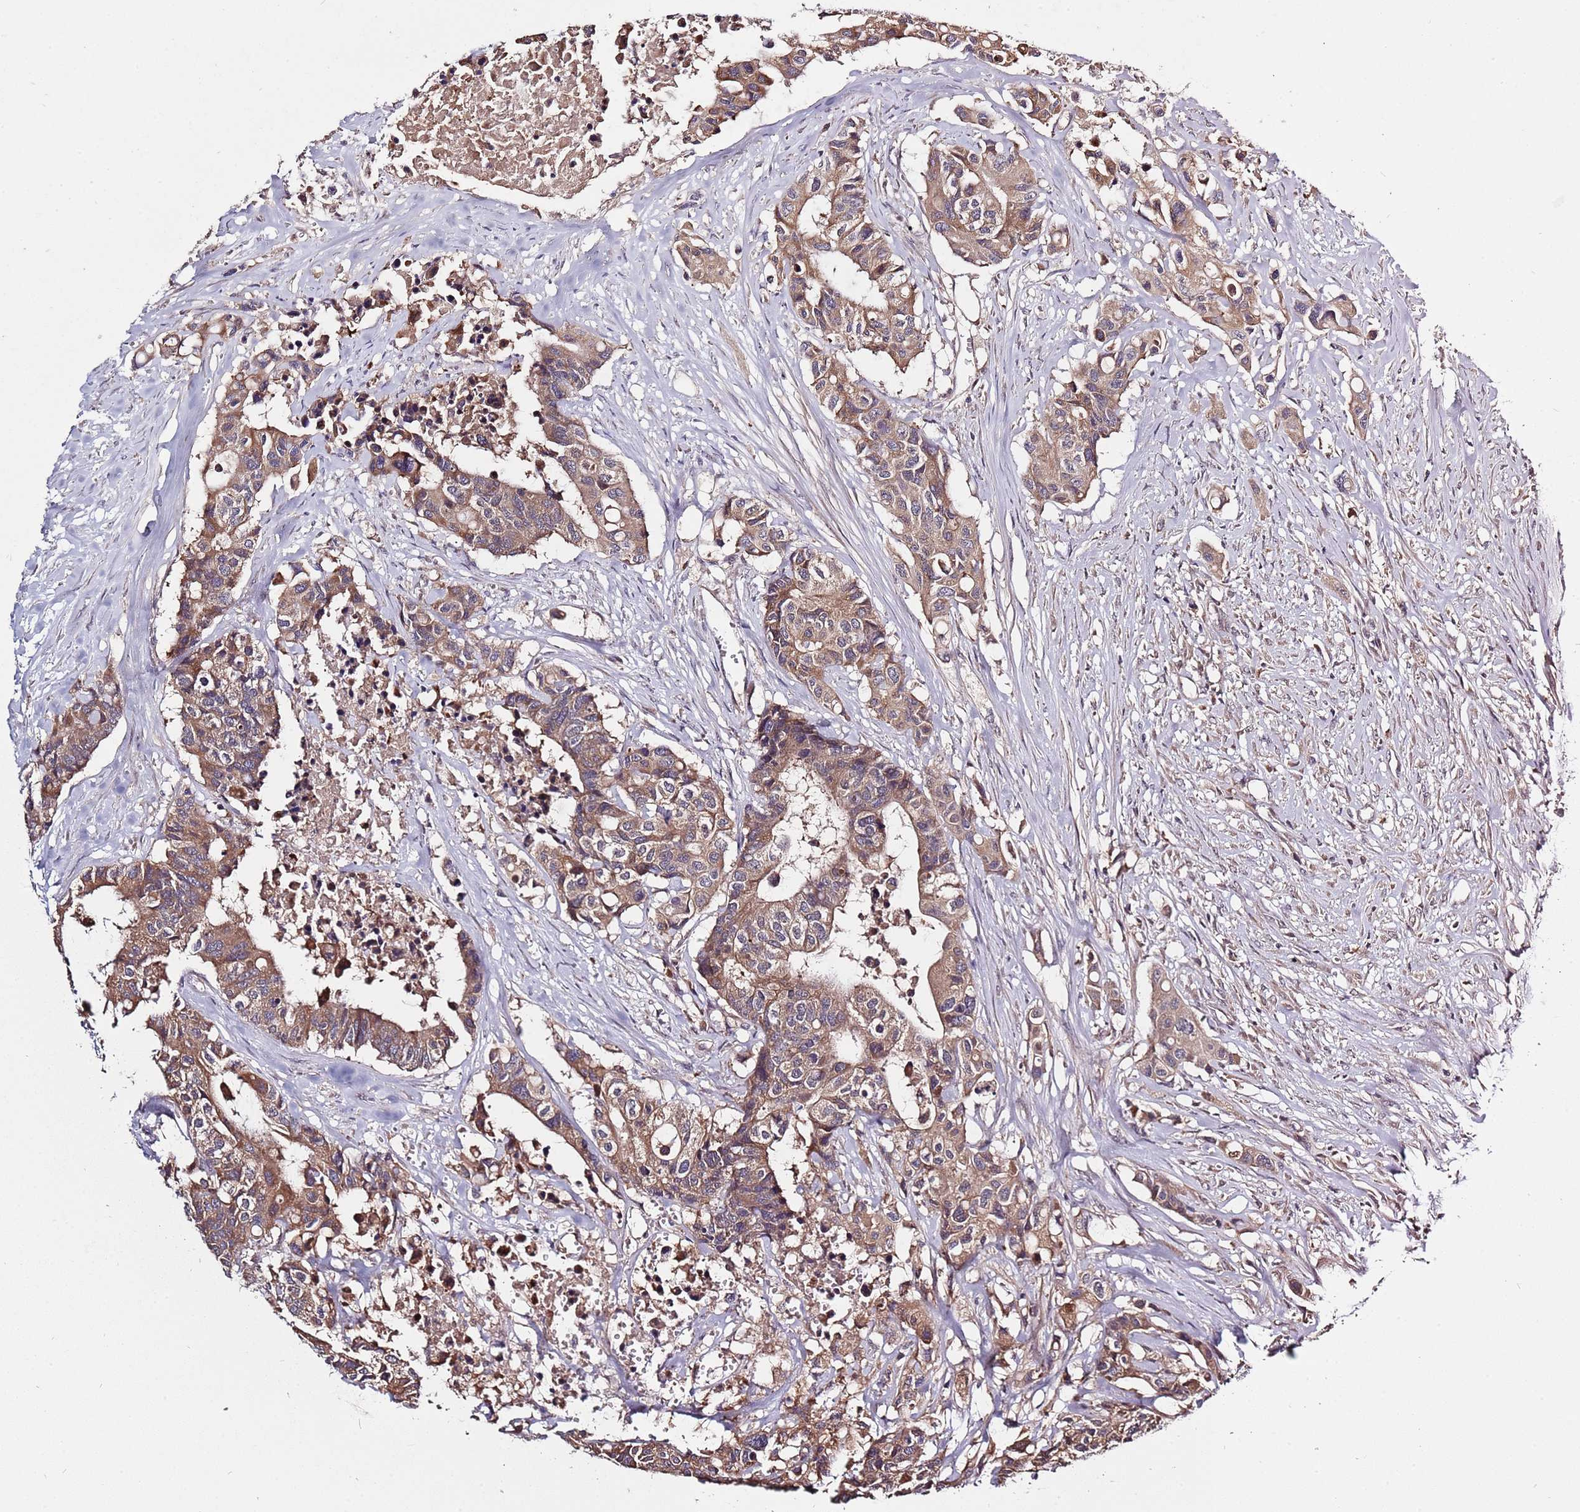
{"staining": {"intensity": "moderate", "quantity": ">75%", "location": "cytoplasmic/membranous"}, "tissue": "colorectal cancer", "cell_type": "Tumor cells", "image_type": "cancer", "snomed": [{"axis": "morphology", "description": "Adenocarcinoma, NOS"}, {"axis": "topography", "description": "Colon"}], "caption": "A medium amount of moderate cytoplasmic/membranous staining is appreciated in about >75% of tumor cells in colorectal cancer (adenocarcinoma) tissue.", "gene": "USP32", "patient": {"sex": "male", "age": 77}}